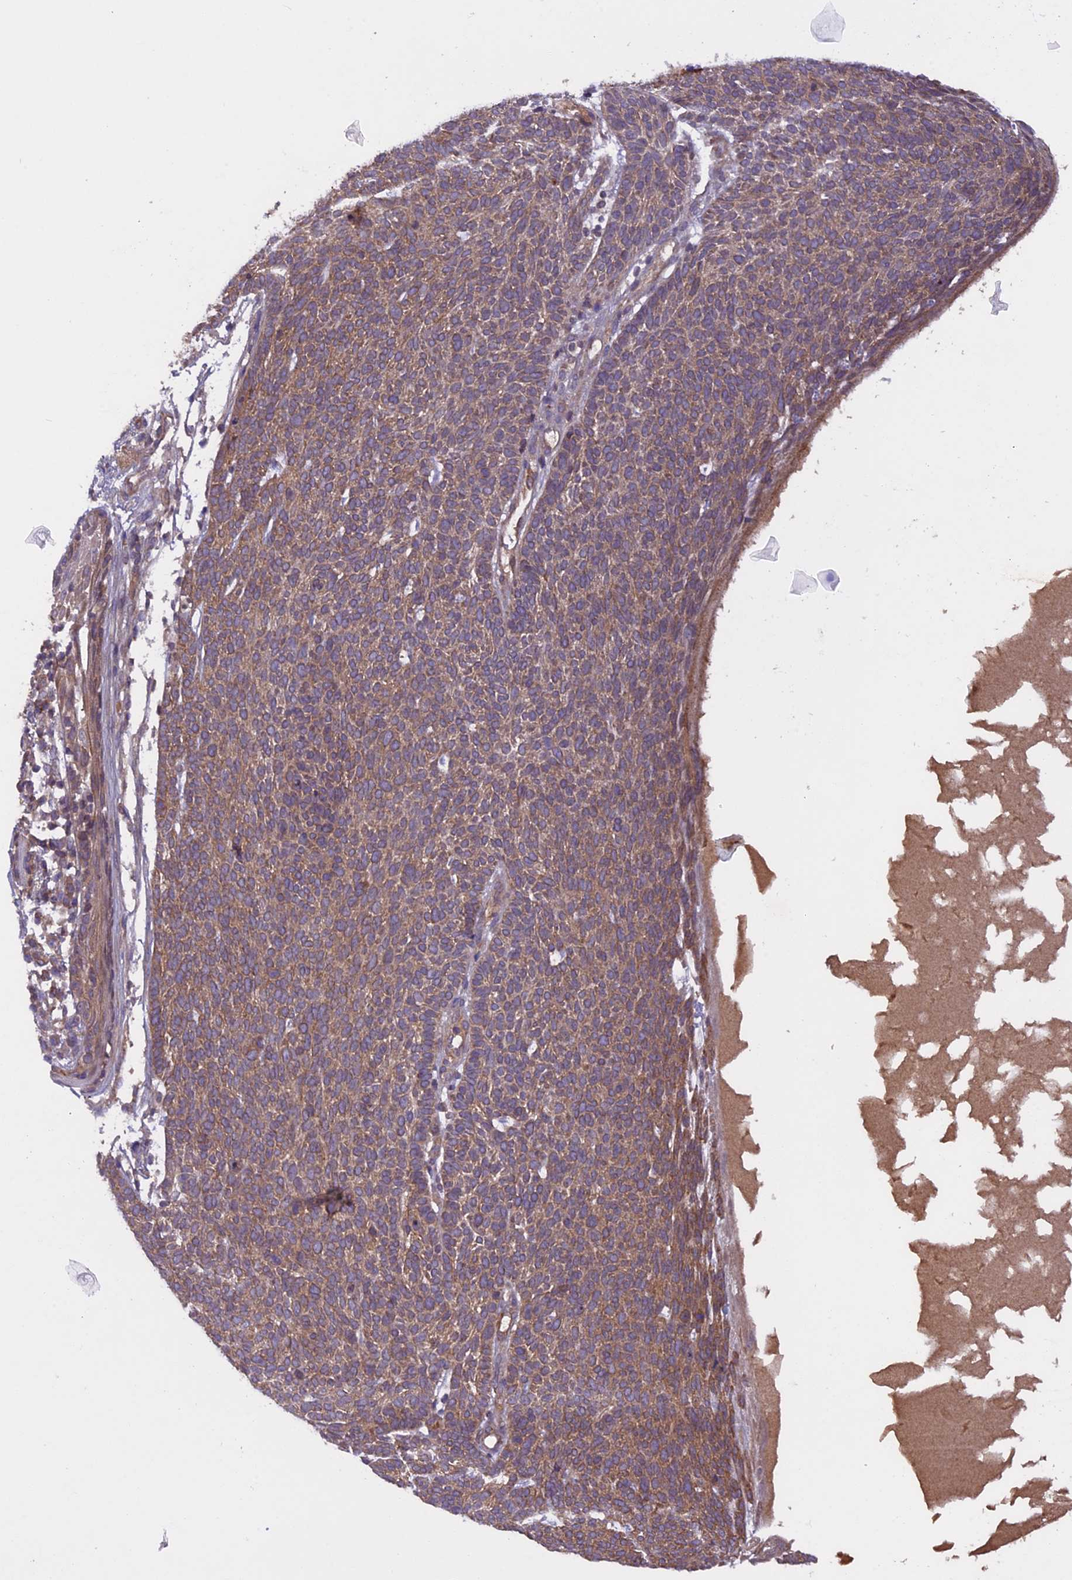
{"staining": {"intensity": "moderate", "quantity": ">75%", "location": "cytoplasmic/membranous"}, "tissue": "skin cancer", "cell_type": "Tumor cells", "image_type": "cancer", "snomed": [{"axis": "morphology", "description": "Squamous cell carcinoma, NOS"}, {"axis": "topography", "description": "Skin"}], "caption": "The micrograph displays immunohistochemical staining of skin cancer. There is moderate cytoplasmic/membranous positivity is identified in approximately >75% of tumor cells. (brown staining indicates protein expression, while blue staining denotes nuclei).", "gene": "CCDC125", "patient": {"sex": "female", "age": 90}}